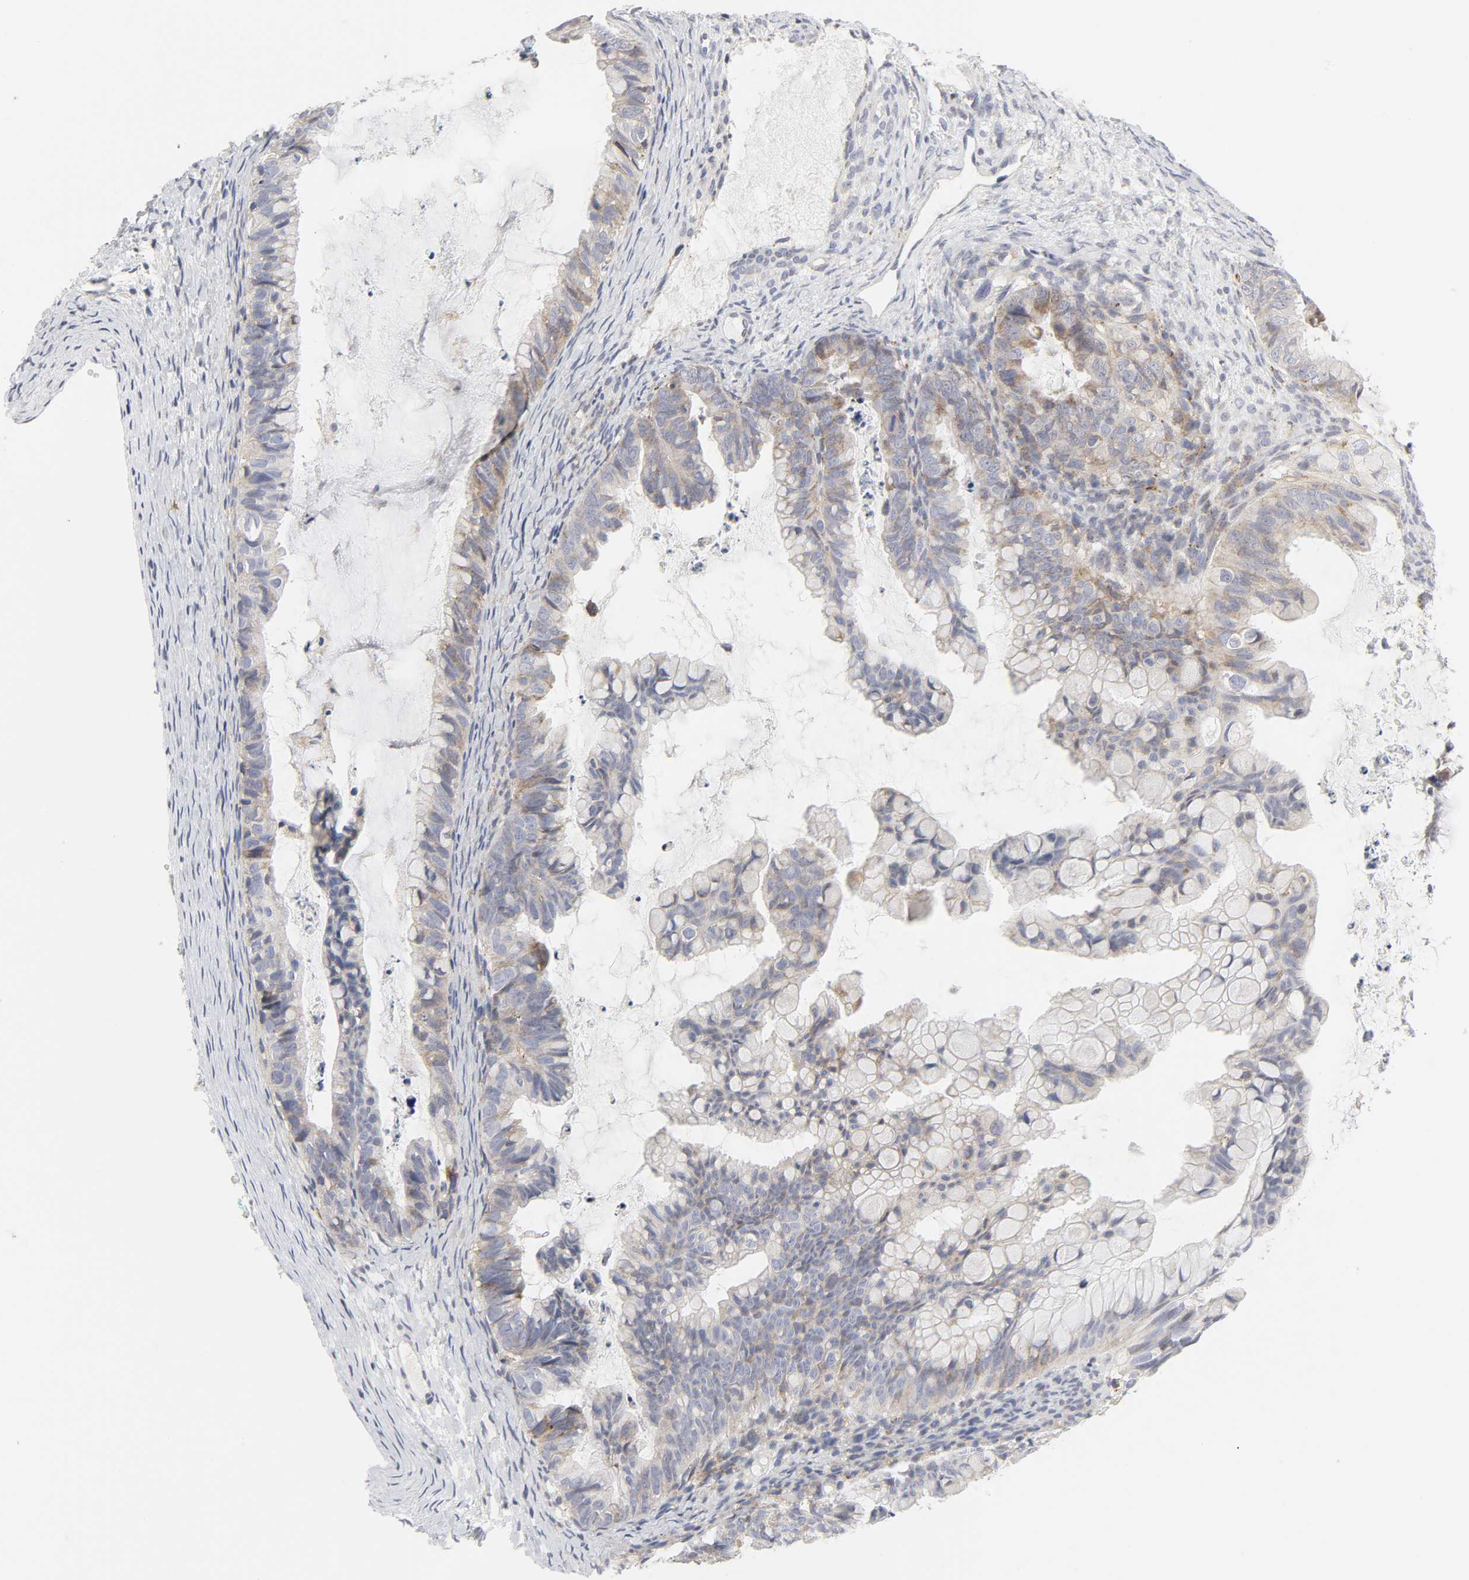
{"staining": {"intensity": "weak", "quantity": "25%-75%", "location": "cytoplasmic/membranous"}, "tissue": "ovarian cancer", "cell_type": "Tumor cells", "image_type": "cancer", "snomed": [{"axis": "morphology", "description": "Cystadenocarcinoma, mucinous, NOS"}, {"axis": "topography", "description": "Ovary"}], "caption": "A high-resolution micrograph shows IHC staining of ovarian cancer (mucinous cystadenocarcinoma), which reveals weak cytoplasmic/membranous expression in approximately 25%-75% of tumor cells.", "gene": "LRP6", "patient": {"sex": "female", "age": 36}}